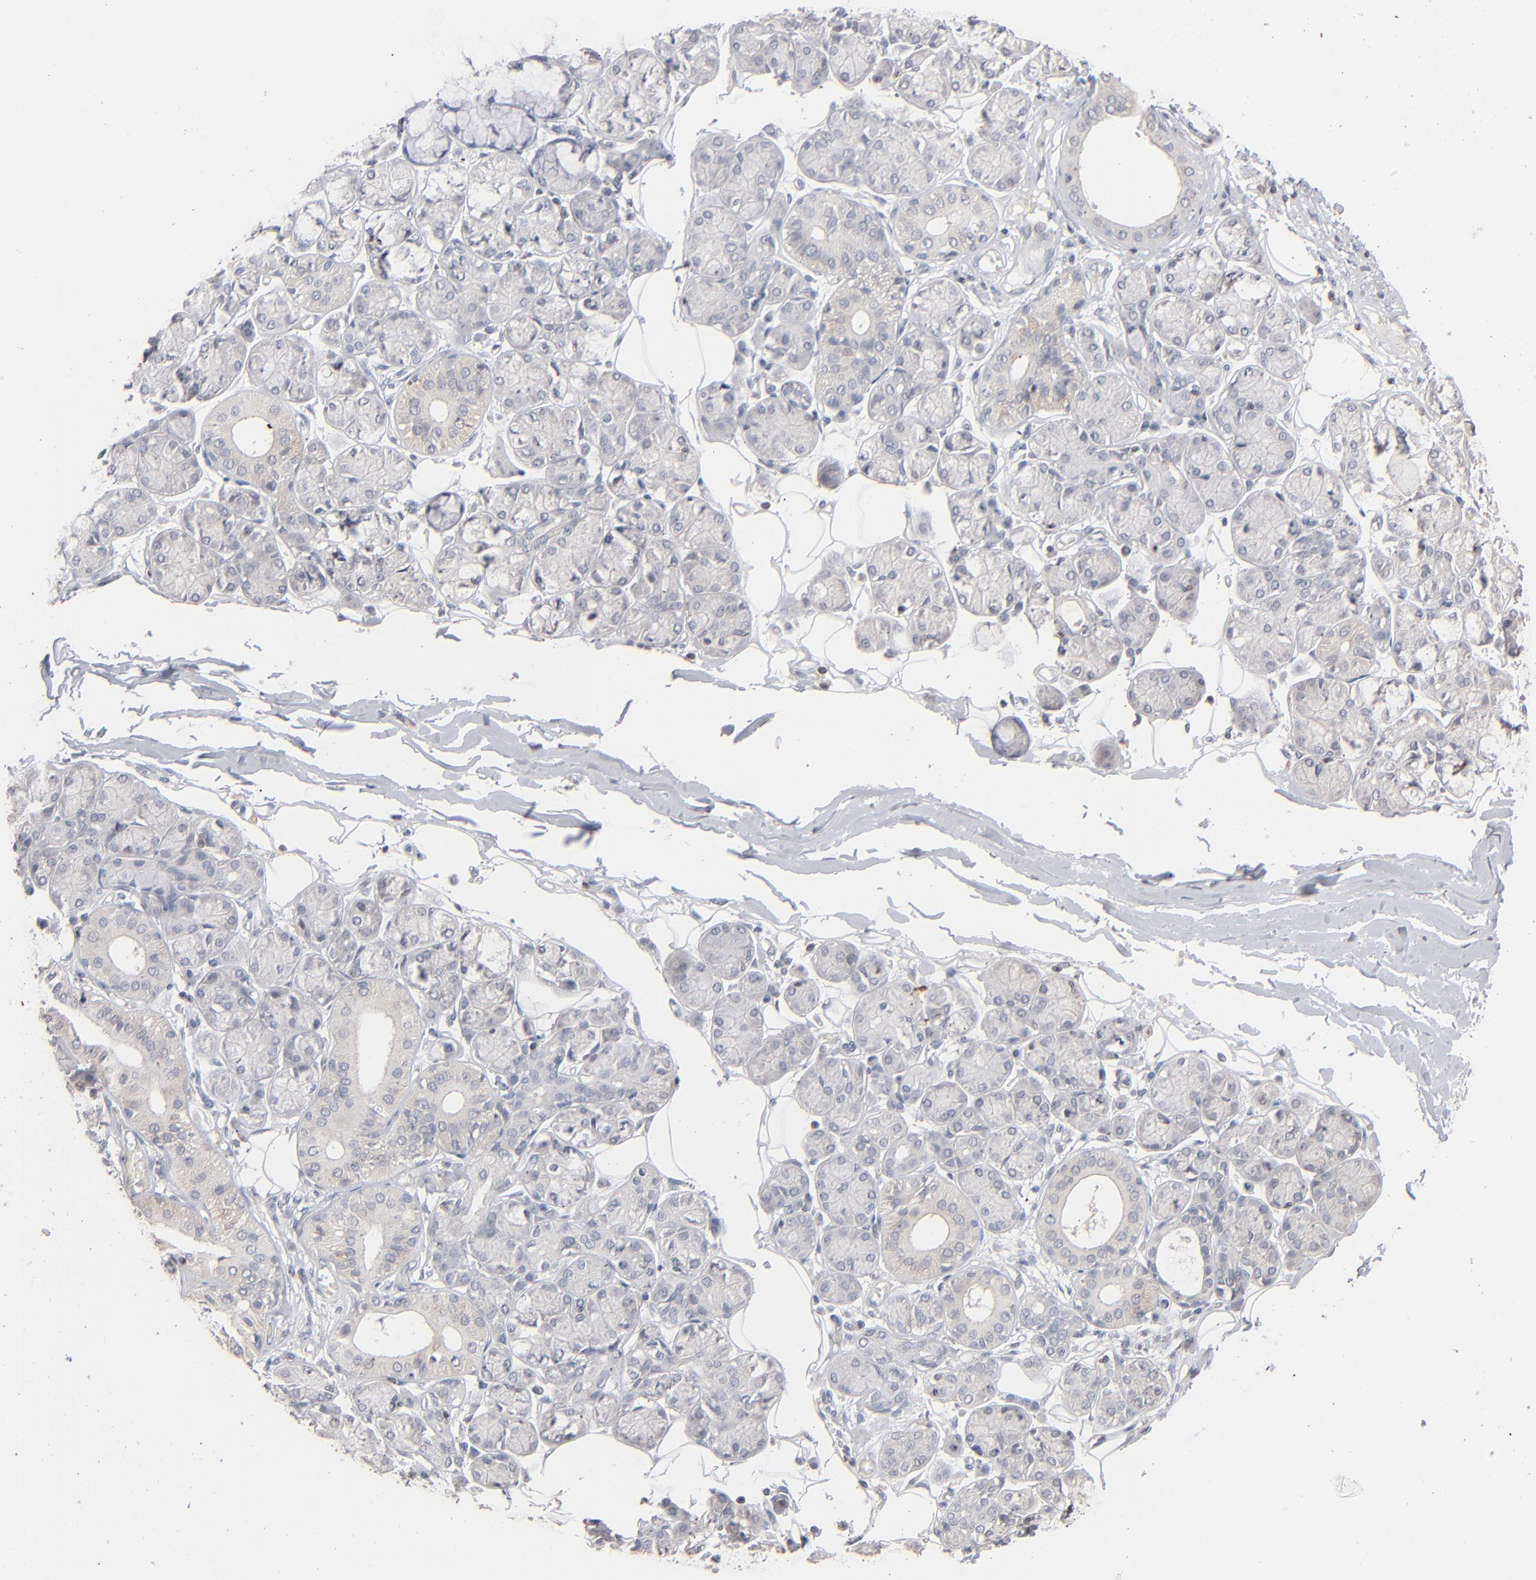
{"staining": {"intensity": "weak", "quantity": "<25%", "location": "cytoplasmic/membranous"}, "tissue": "salivary gland", "cell_type": "Glandular cells", "image_type": "normal", "snomed": [{"axis": "morphology", "description": "Normal tissue, NOS"}, {"axis": "topography", "description": "Salivary gland"}], "caption": "This is an IHC image of benign human salivary gland. There is no expression in glandular cells.", "gene": "STAT4", "patient": {"sex": "male", "age": 54}}